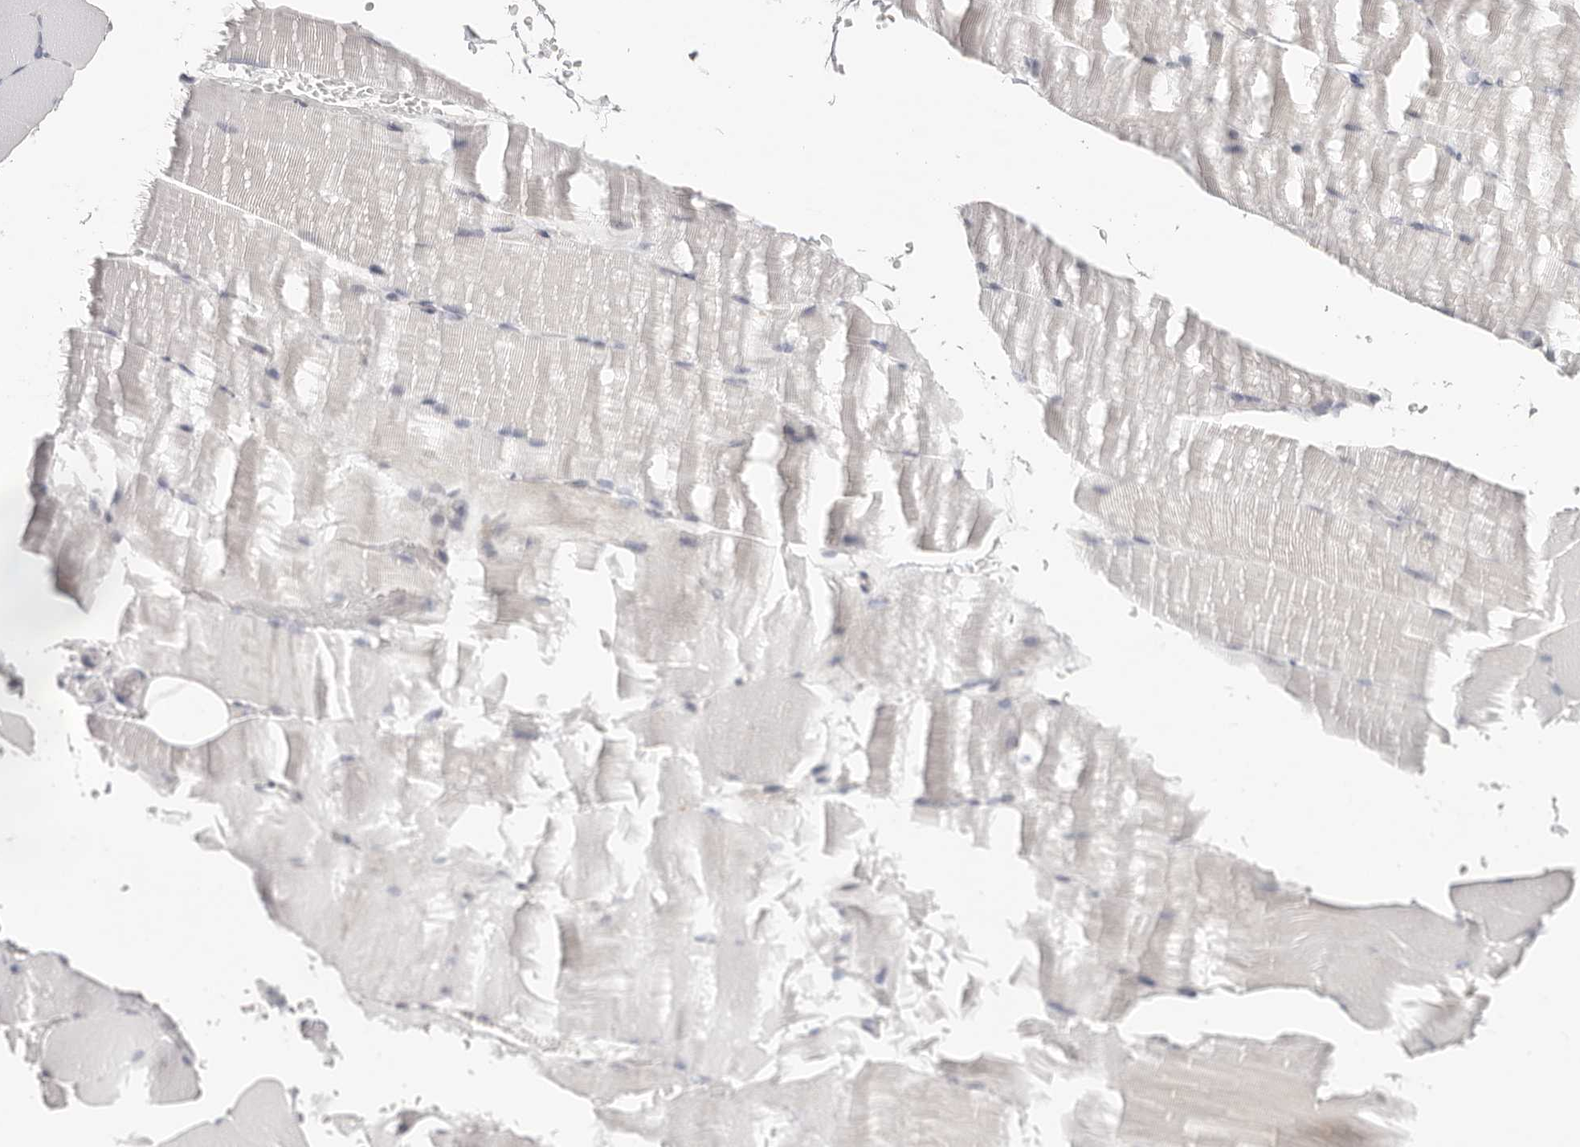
{"staining": {"intensity": "negative", "quantity": "none", "location": "none"}, "tissue": "skeletal muscle", "cell_type": "Myocytes", "image_type": "normal", "snomed": [{"axis": "morphology", "description": "Normal tissue, NOS"}, {"axis": "topography", "description": "Skeletal muscle"}, {"axis": "topography", "description": "Parathyroid gland"}], "caption": "IHC of normal human skeletal muscle demonstrates no staining in myocytes. (Brightfield microscopy of DAB (3,3'-diaminobenzidine) immunohistochemistry at high magnification).", "gene": "IL32", "patient": {"sex": "female", "age": 37}}